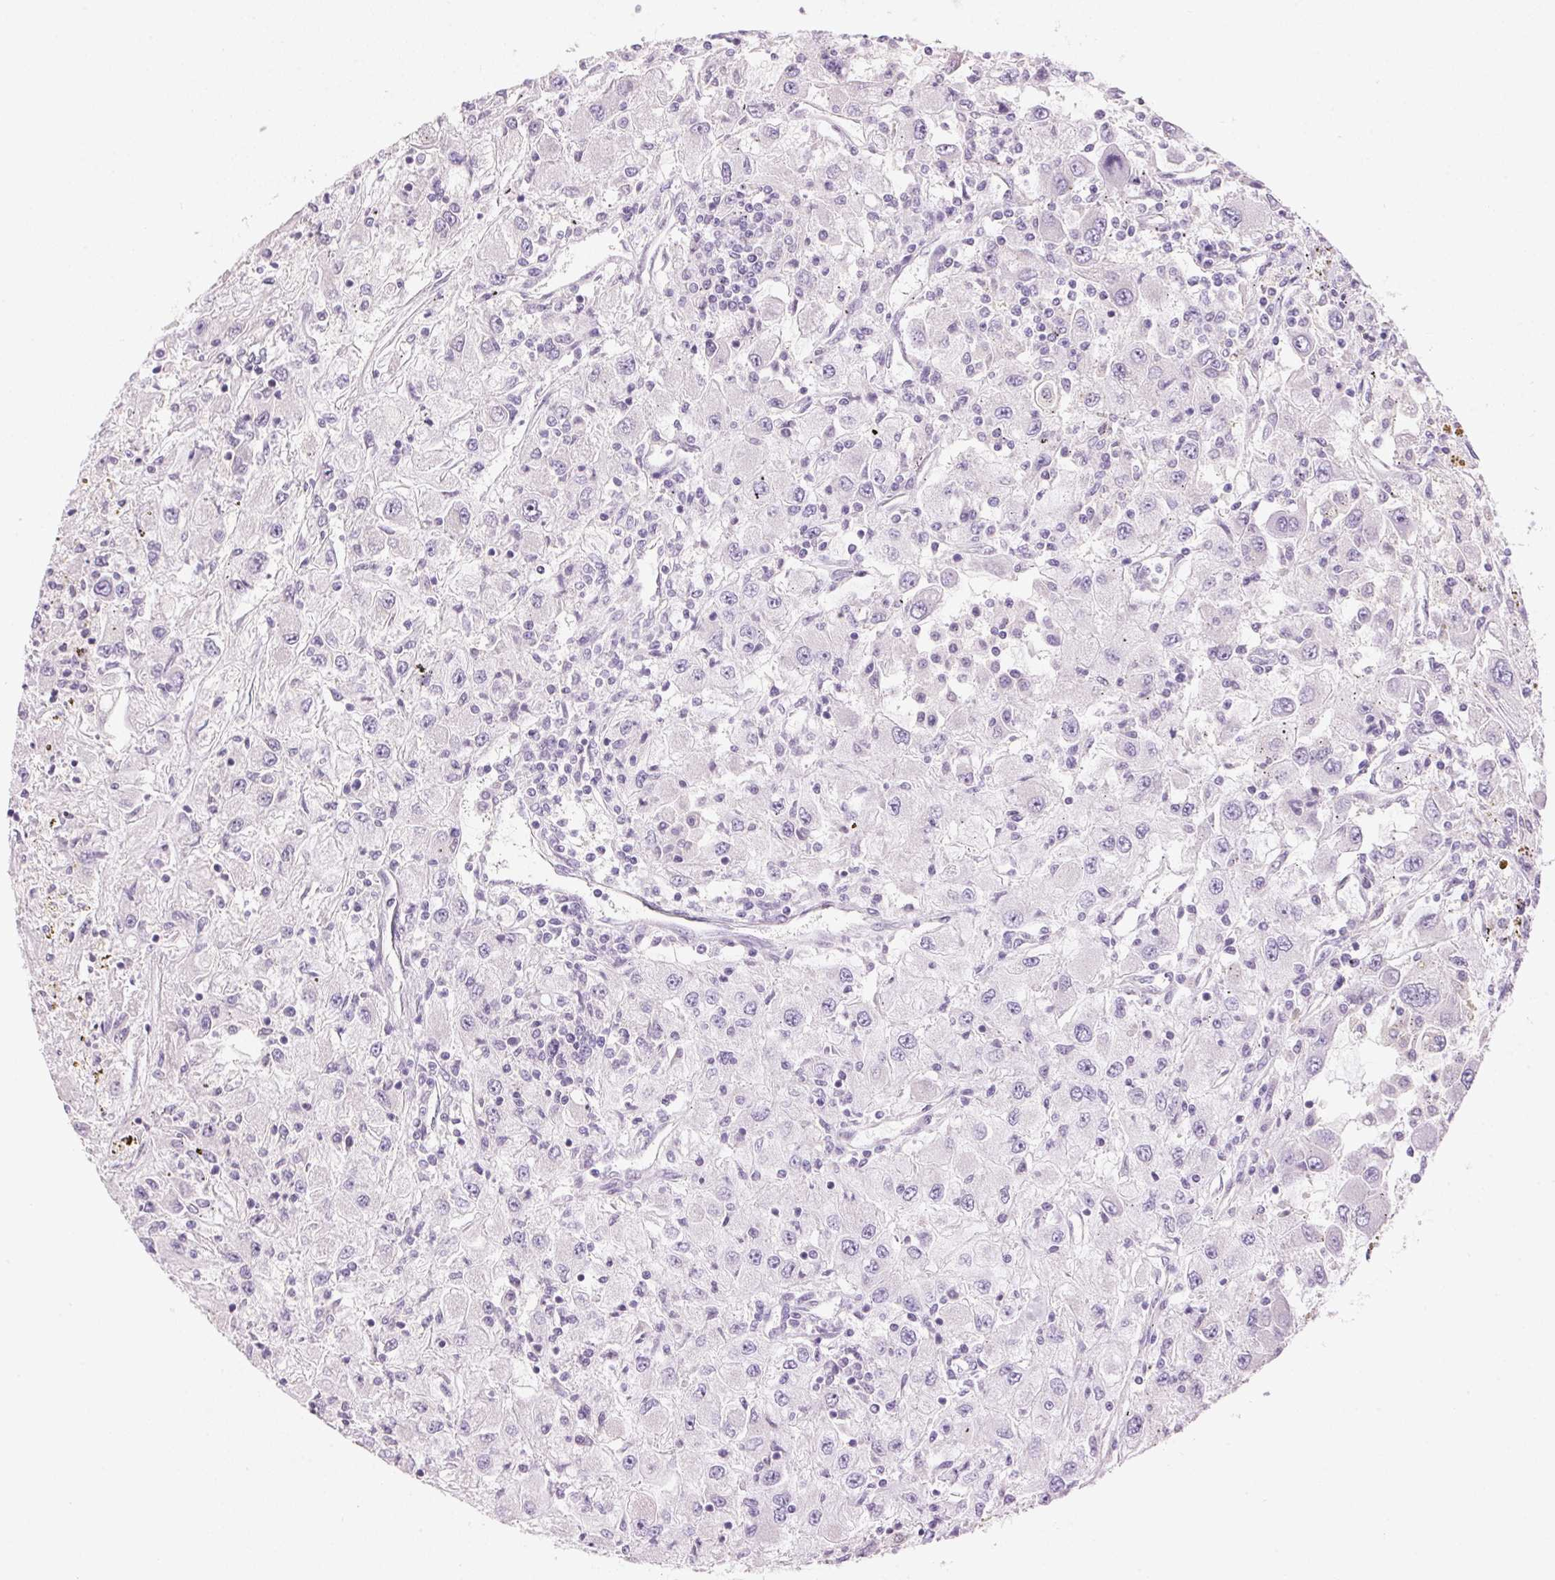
{"staining": {"intensity": "negative", "quantity": "none", "location": "none"}, "tissue": "renal cancer", "cell_type": "Tumor cells", "image_type": "cancer", "snomed": [{"axis": "morphology", "description": "Adenocarcinoma, NOS"}, {"axis": "topography", "description": "Kidney"}], "caption": "The IHC micrograph has no significant expression in tumor cells of renal adenocarcinoma tissue. Nuclei are stained in blue.", "gene": "HSD17B2", "patient": {"sex": "female", "age": 67}}